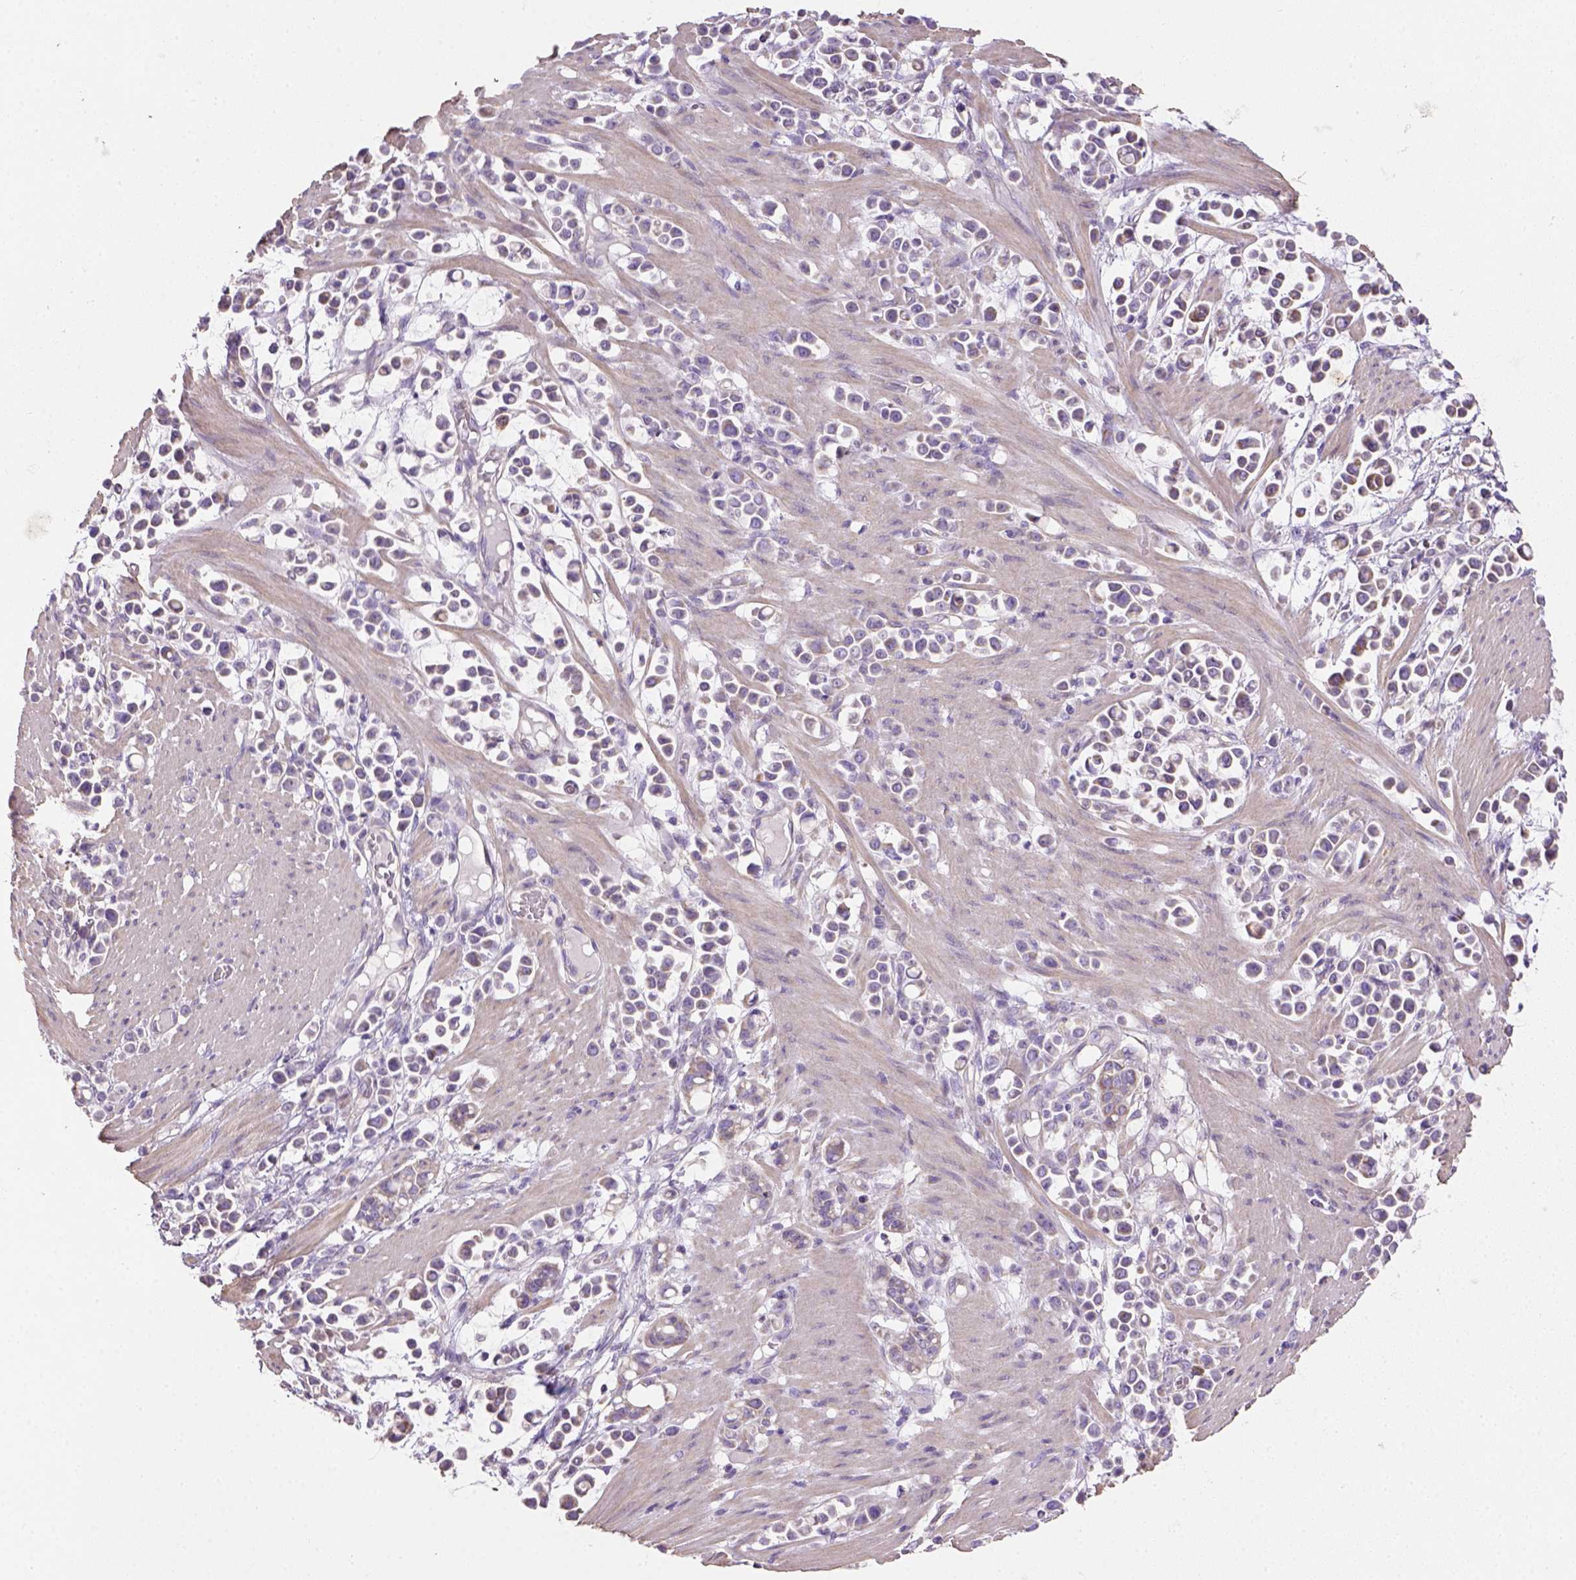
{"staining": {"intensity": "weak", "quantity": "25%-75%", "location": "cytoplasmic/membranous"}, "tissue": "stomach cancer", "cell_type": "Tumor cells", "image_type": "cancer", "snomed": [{"axis": "morphology", "description": "Adenocarcinoma, NOS"}, {"axis": "topography", "description": "Stomach"}], "caption": "An IHC histopathology image of tumor tissue is shown. Protein staining in brown labels weak cytoplasmic/membranous positivity in adenocarcinoma (stomach) within tumor cells.", "gene": "HTRA1", "patient": {"sex": "male", "age": 82}}